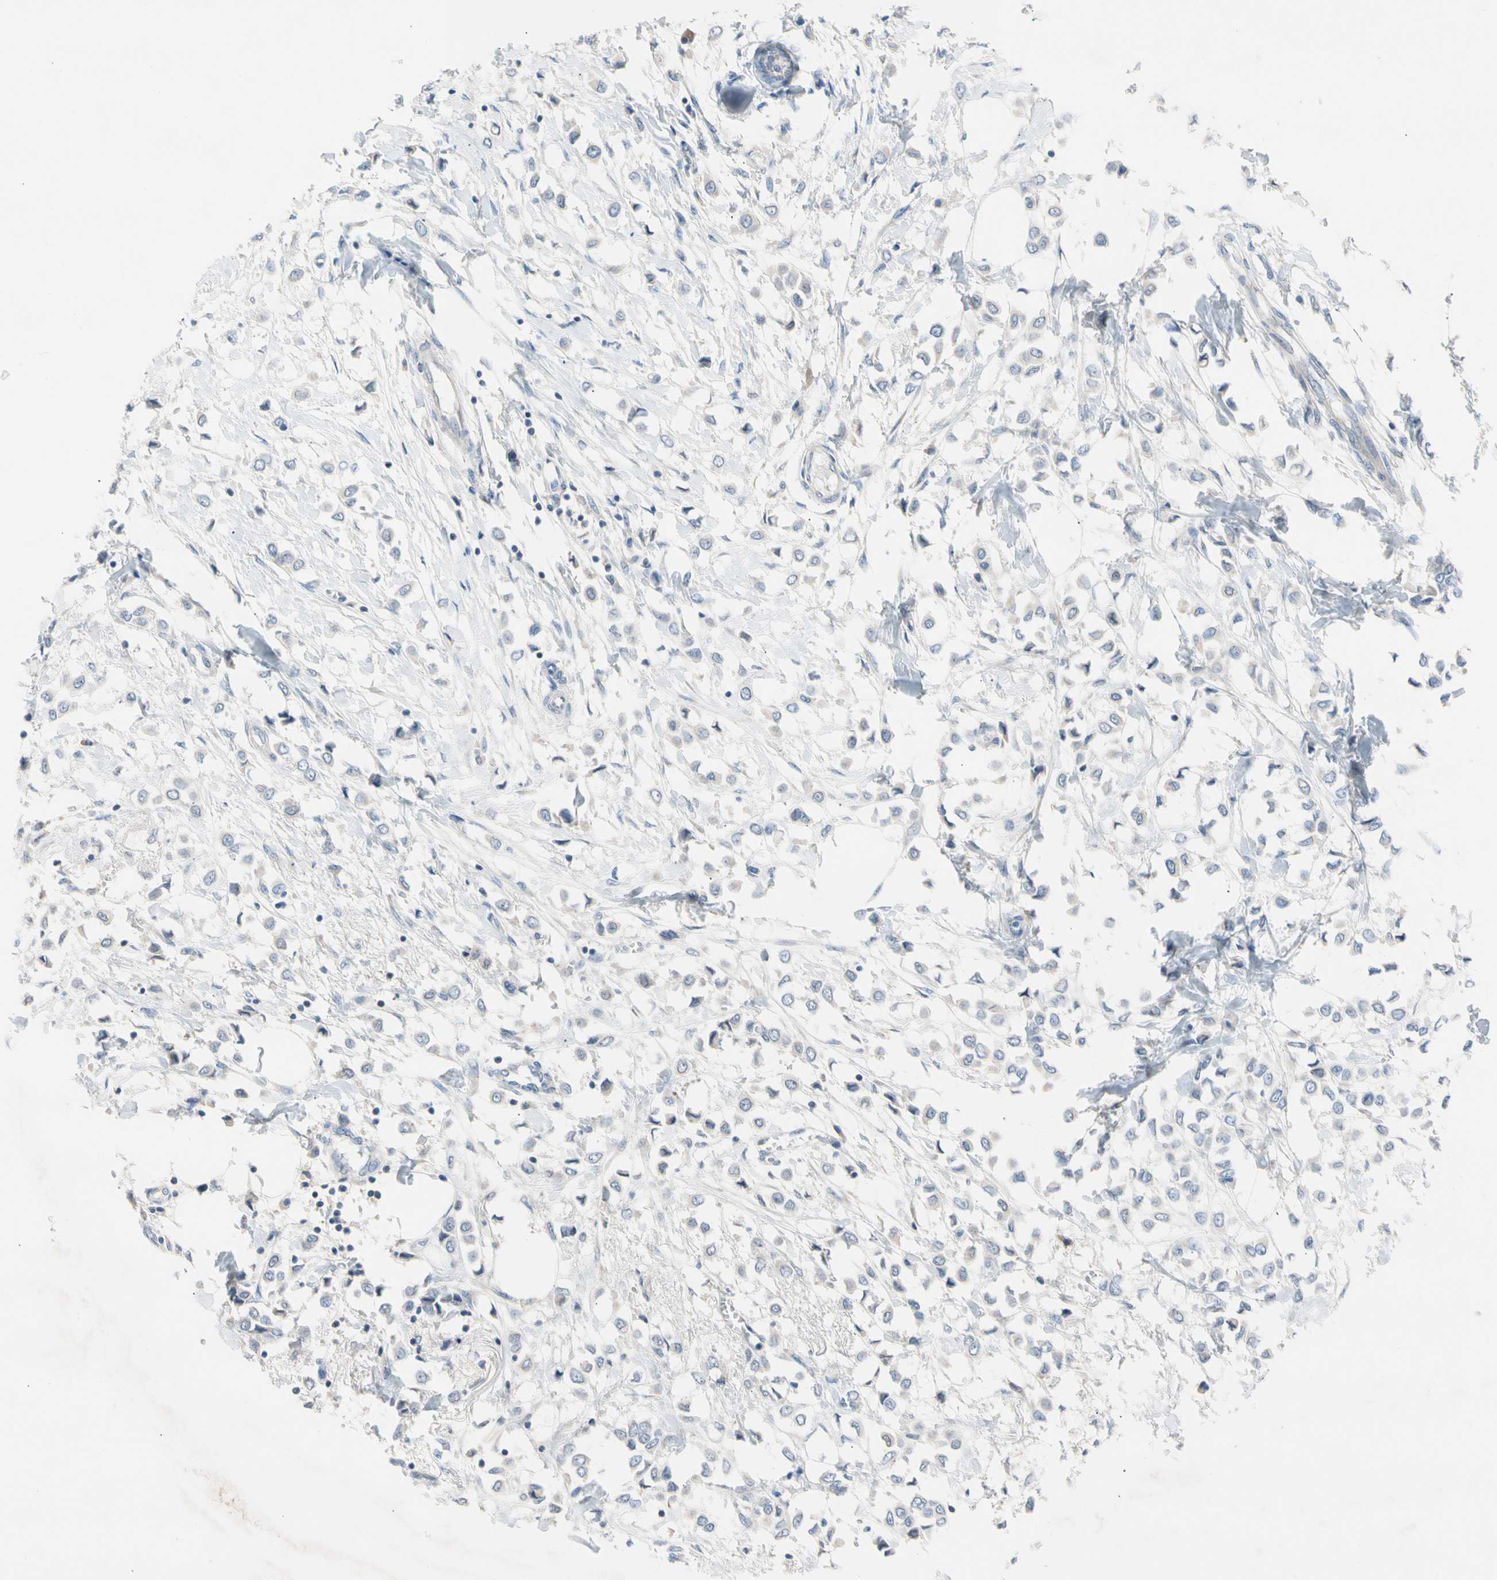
{"staining": {"intensity": "negative", "quantity": "none", "location": "none"}, "tissue": "breast cancer", "cell_type": "Tumor cells", "image_type": "cancer", "snomed": [{"axis": "morphology", "description": "Lobular carcinoma"}, {"axis": "topography", "description": "Breast"}], "caption": "An IHC photomicrograph of lobular carcinoma (breast) is shown. There is no staining in tumor cells of lobular carcinoma (breast).", "gene": "CASQ1", "patient": {"sex": "female", "age": 51}}